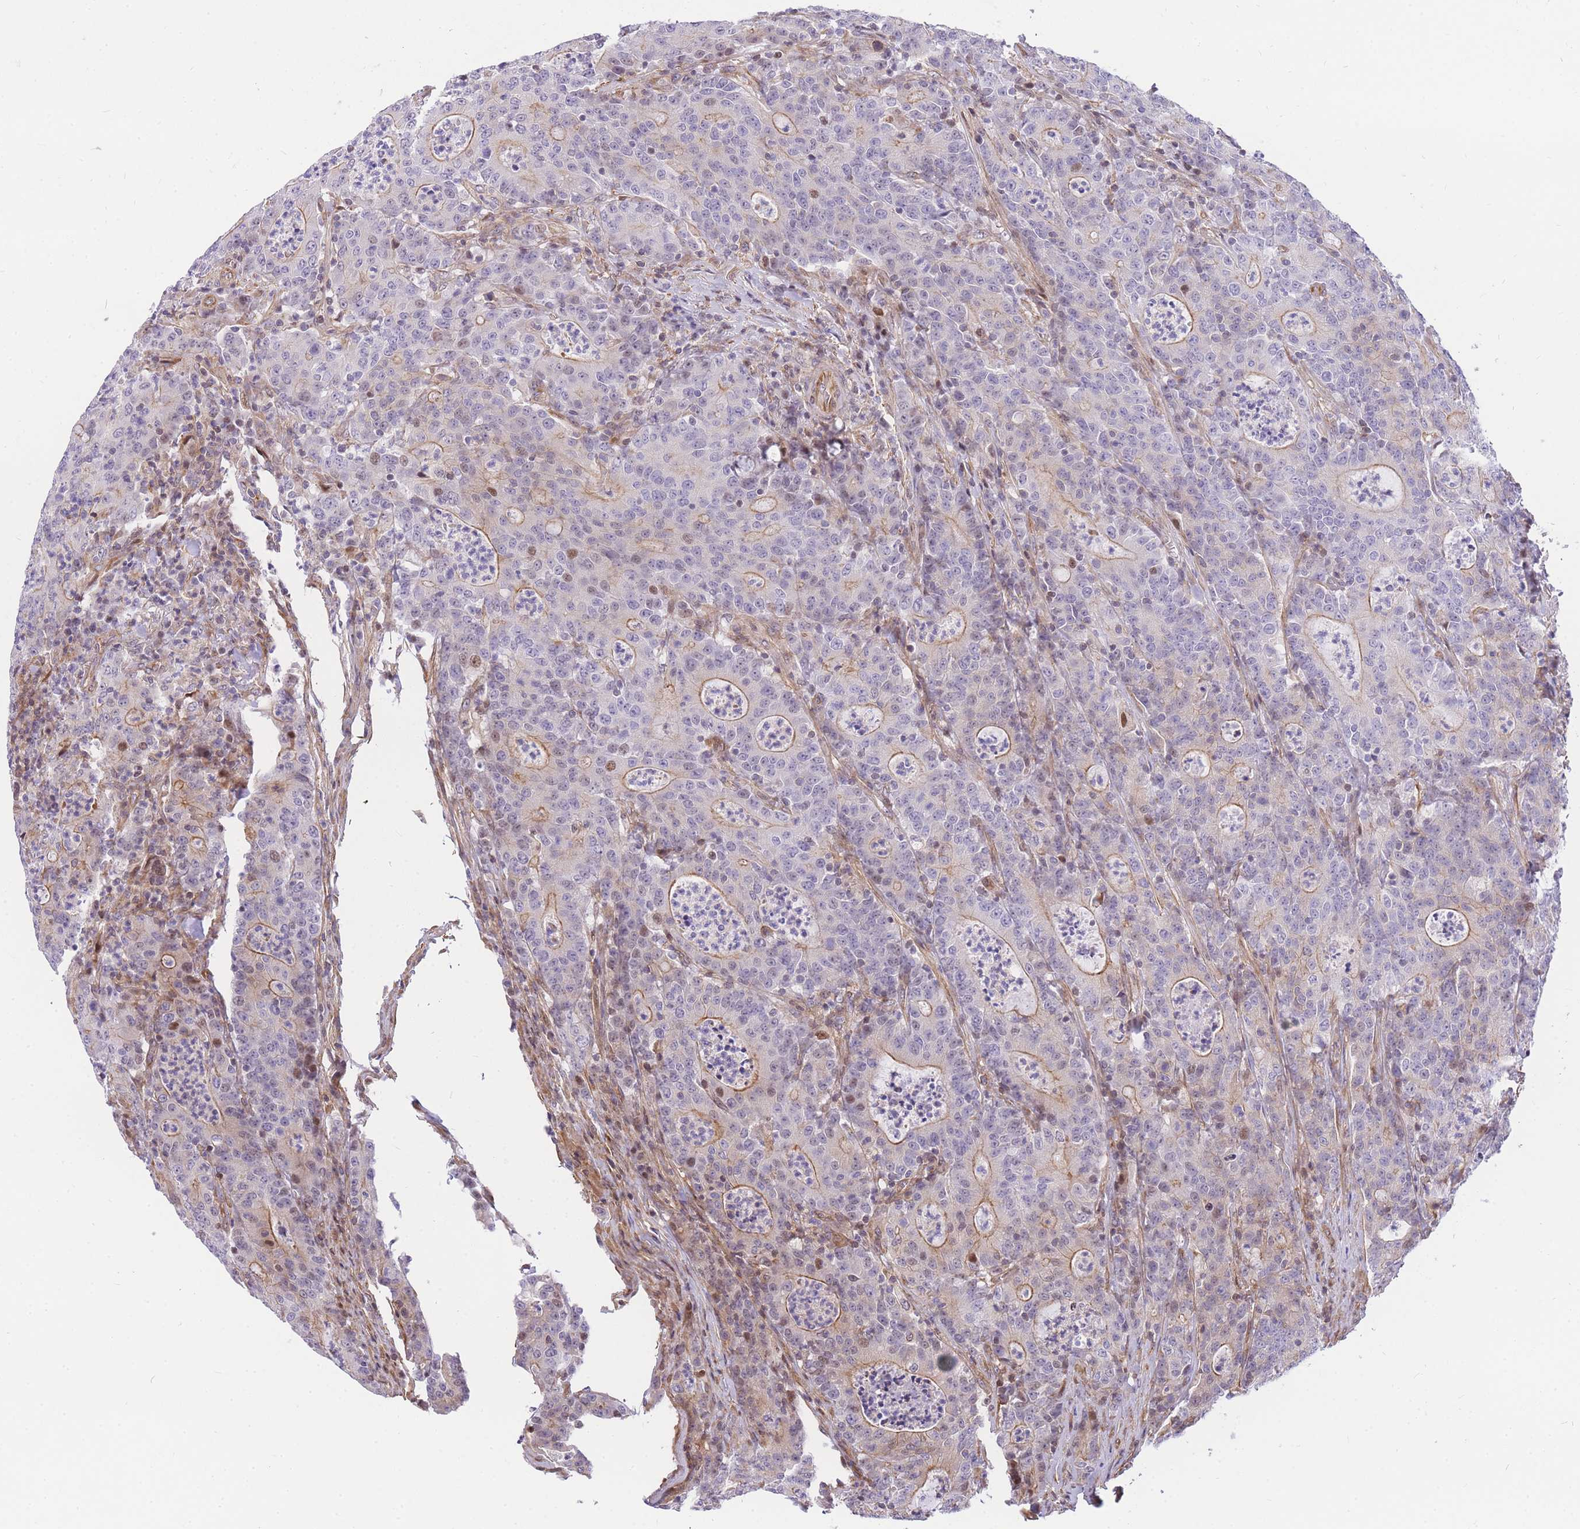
{"staining": {"intensity": "moderate", "quantity": "<25%", "location": "cytoplasmic/membranous,nuclear"}, "tissue": "colorectal cancer", "cell_type": "Tumor cells", "image_type": "cancer", "snomed": [{"axis": "morphology", "description": "Adenocarcinoma, NOS"}, {"axis": "topography", "description": "Colon"}], "caption": "Protein staining demonstrates moderate cytoplasmic/membranous and nuclear staining in about <25% of tumor cells in adenocarcinoma (colorectal).", "gene": "S100PBP", "patient": {"sex": "male", "age": 83}}